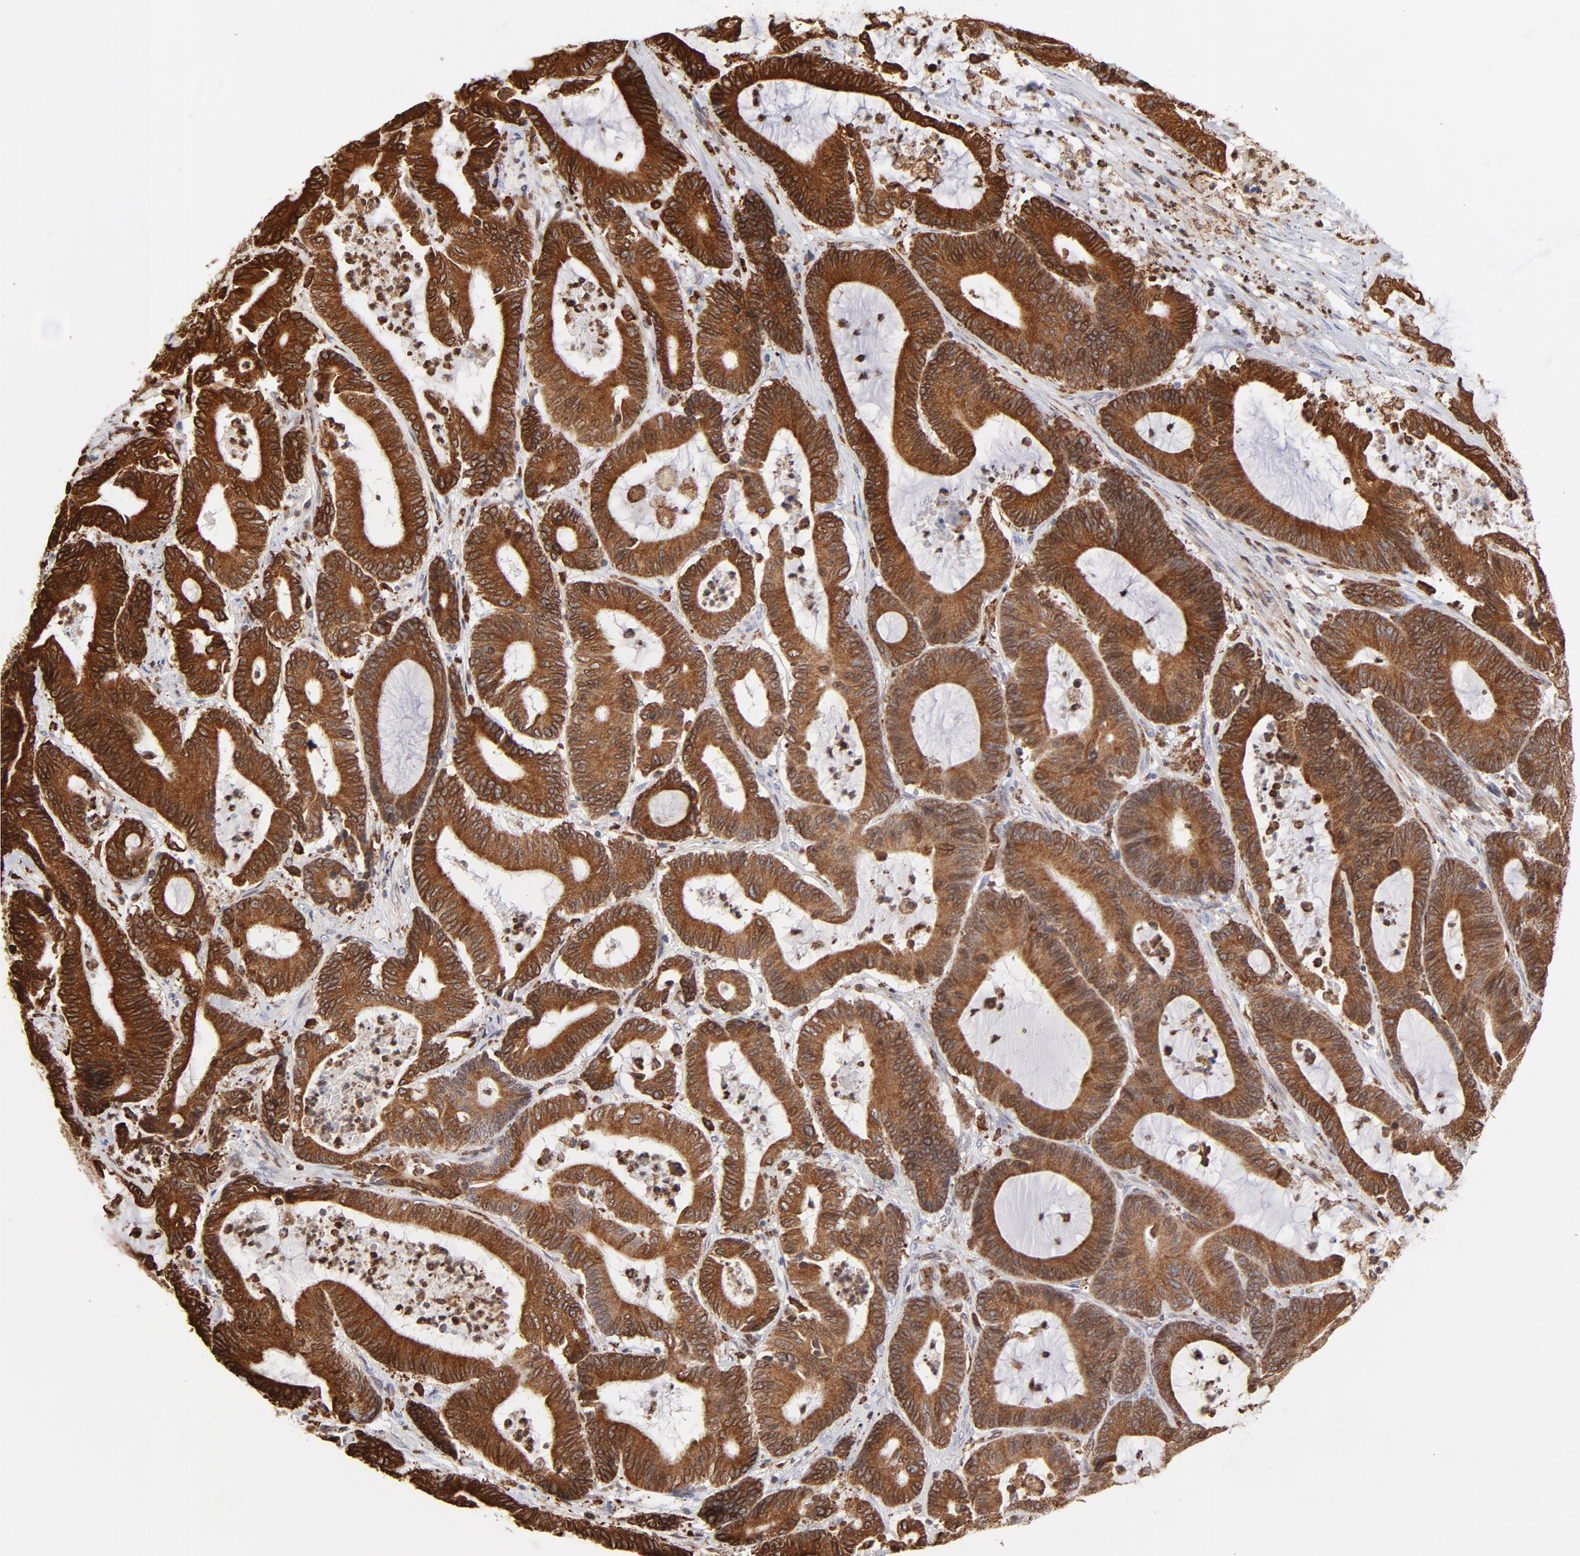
{"staining": {"intensity": "strong", "quantity": ">75%", "location": "cytoplasmic/membranous"}, "tissue": "colorectal cancer", "cell_type": "Tumor cells", "image_type": "cancer", "snomed": [{"axis": "morphology", "description": "Adenocarcinoma, NOS"}, {"axis": "topography", "description": "Colon"}], "caption": "Immunohistochemical staining of human colorectal cancer (adenocarcinoma) displays strong cytoplasmic/membranous protein expression in approximately >75% of tumor cells.", "gene": "CANX", "patient": {"sex": "female", "age": 84}}